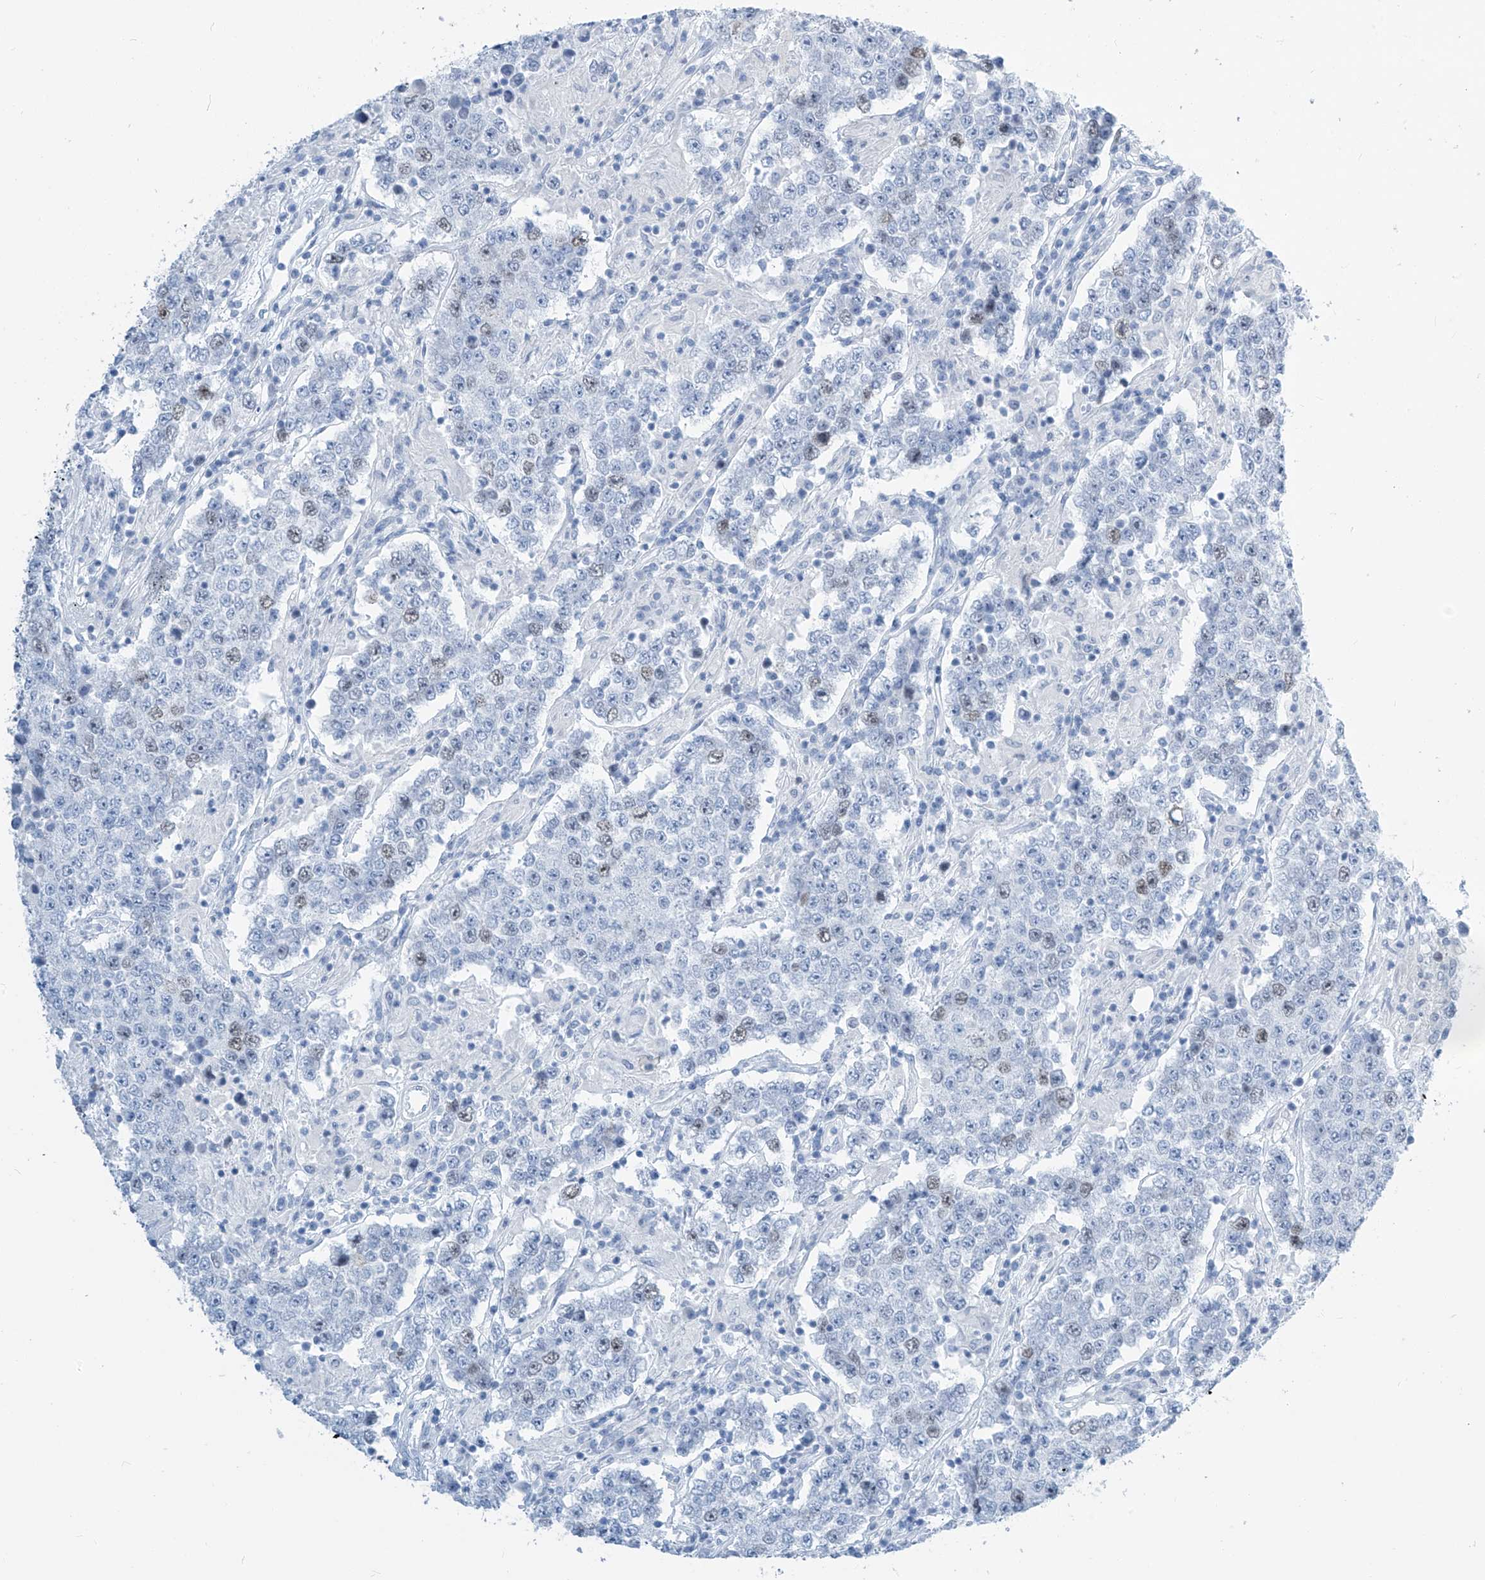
{"staining": {"intensity": "weak", "quantity": "<25%", "location": "nuclear"}, "tissue": "testis cancer", "cell_type": "Tumor cells", "image_type": "cancer", "snomed": [{"axis": "morphology", "description": "Normal tissue, NOS"}, {"axis": "morphology", "description": "Urothelial carcinoma, High grade"}, {"axis": "morphology", "description": "Seminoma, NOS"}, {"axis": "morphology", "description": "Carcinoma, Embryonal, NOS"}, {"axis": "topography", "description": "Urinary bladder"}, {"axis": "topography", "description": "Testis"}], "caption": "There is no significant expression in tumor cells of testis cancer (urothelial carcinoma (high-grade)).", "gene": "SGO2", "patient": {"sex": "male", "age": 41}}